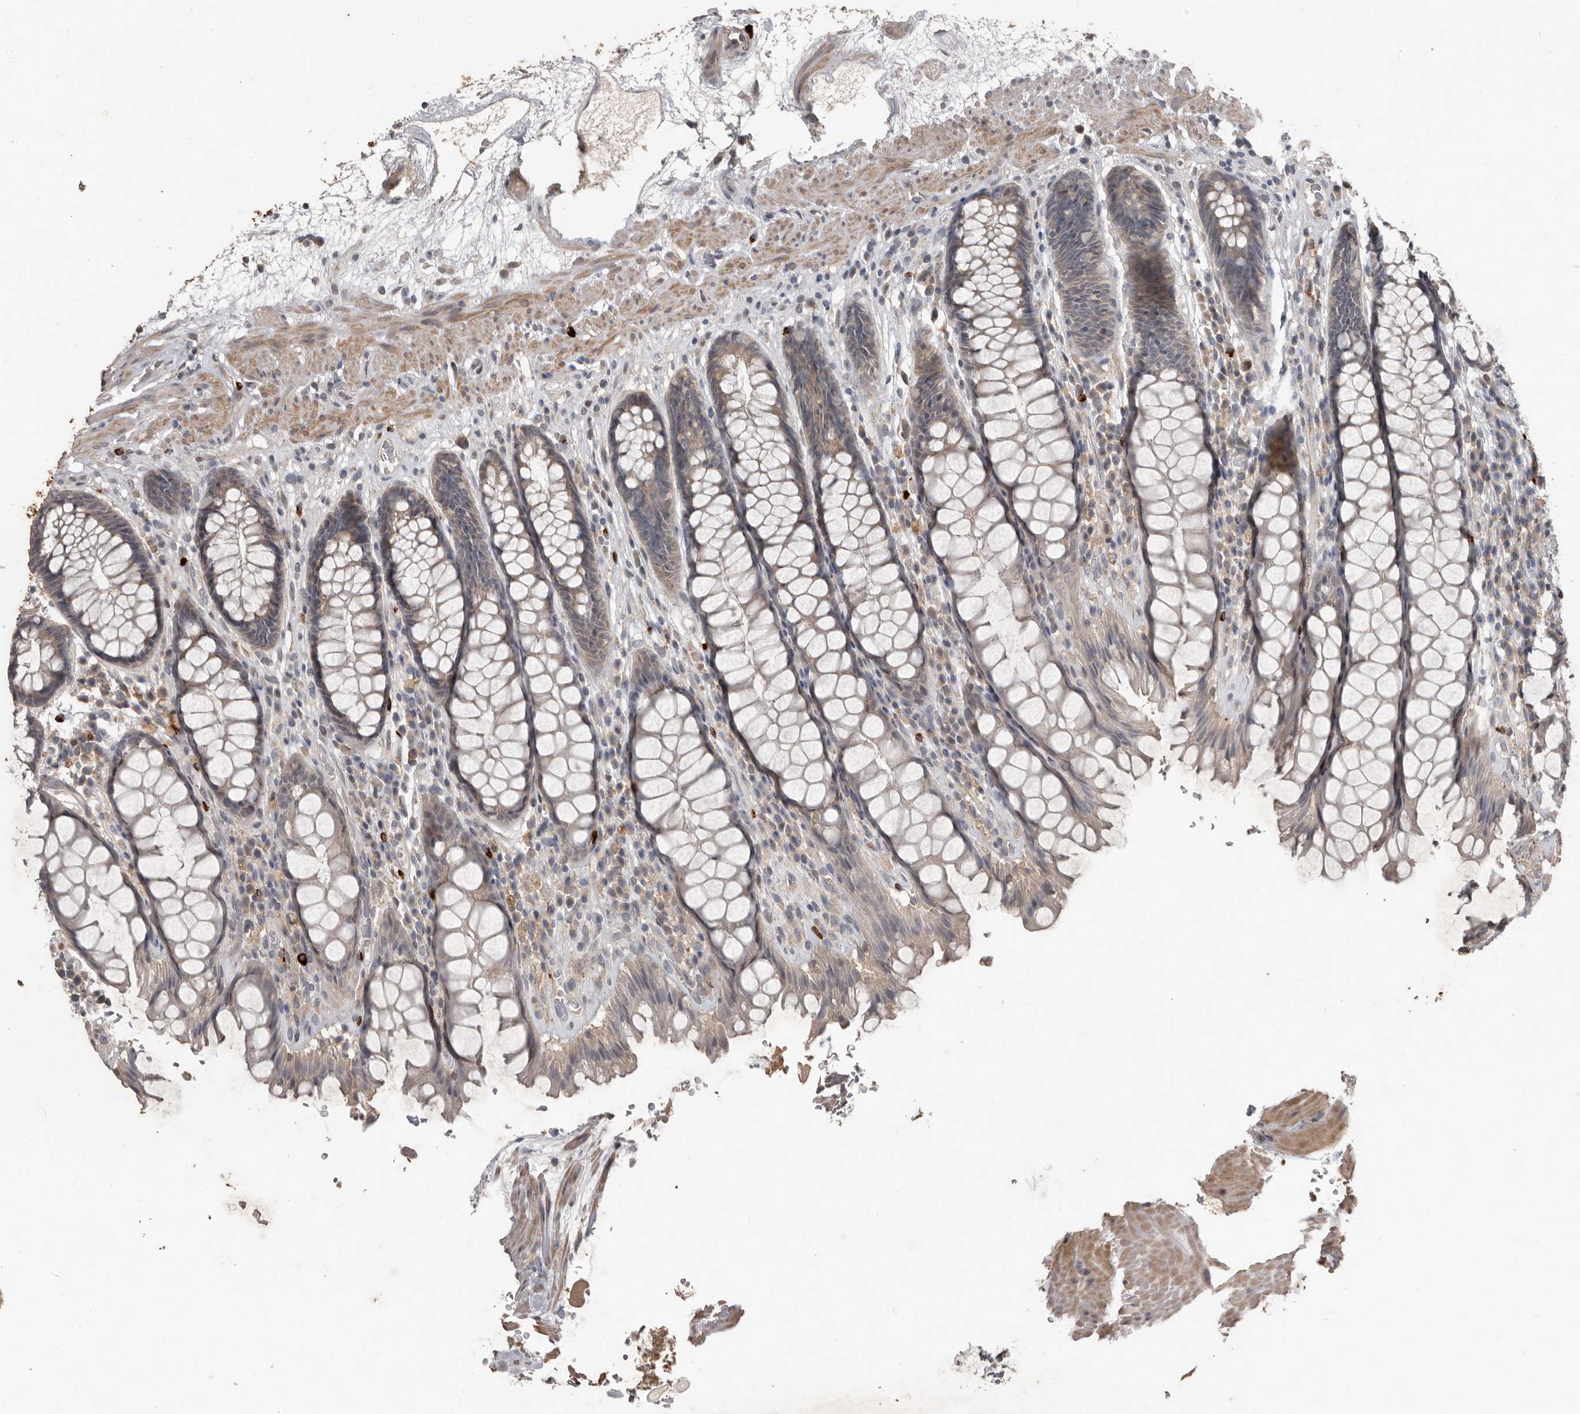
{"staining": {"intensity": "weak", "quantity": "25%-75%", "location": "cytoplasmic/membranous"}, "tissue": "rectum", "cell_type": "Glandular cells", "image_type": "normal", "snomed": [{"axis": "morphology", "description": "Normal tissue, NOS"}, {"axis": "topography", "description": "Rectum"}], "caption": "This image exhibits unremarkable rectum stained with immunohistochemistry to label a protein in brown. The cytoplasmic/membranous of glandular cells show weak positivity for the protein. Nuclei are counter-stained blue.", "gene": "BAMBI", "patient": {"sex": "male", "age": 64}}